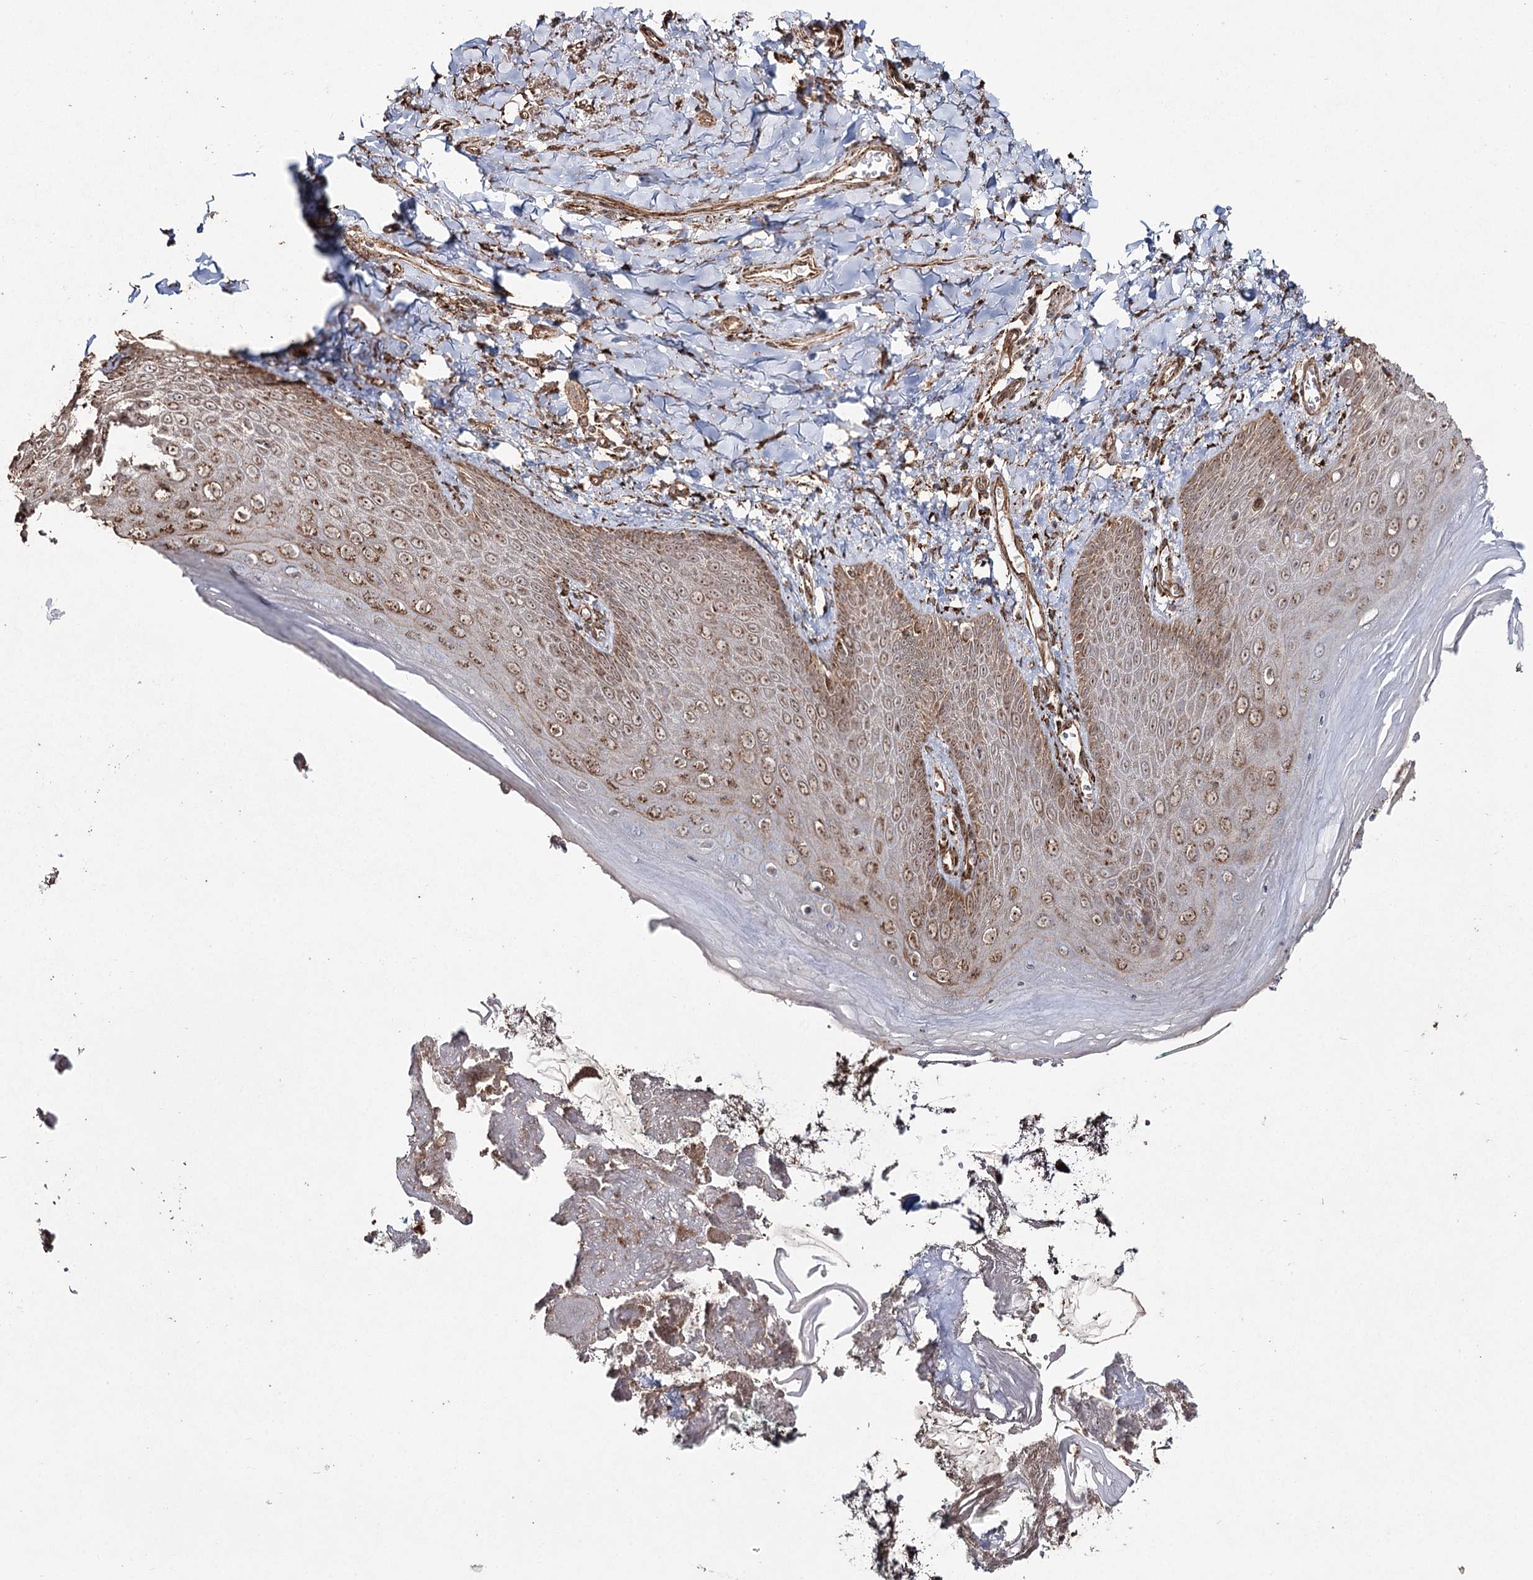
{"staining": {"intensity": "moderate", "quantity": ">75%", "location": "cytoplasmic/membranous,nuclear"}, "tissue": "skin", "cell_type": "Epidermal cells", "image_type": "normal", "snomed": [{"axis": "morphology", "description": "Normal tissue, NOS"}, {"axis": "topography", "description": "Anal"}], "caption": "DAB (3,3'-diaminobenzidine) immunohistochemical staining of normal human skin shows moderate cytoplasmic/membranous,nuclear protein staining in approximately >75% of epidermal cells.", "gene": "SLF2", "patient": {"sex": "male", "age": 78}}